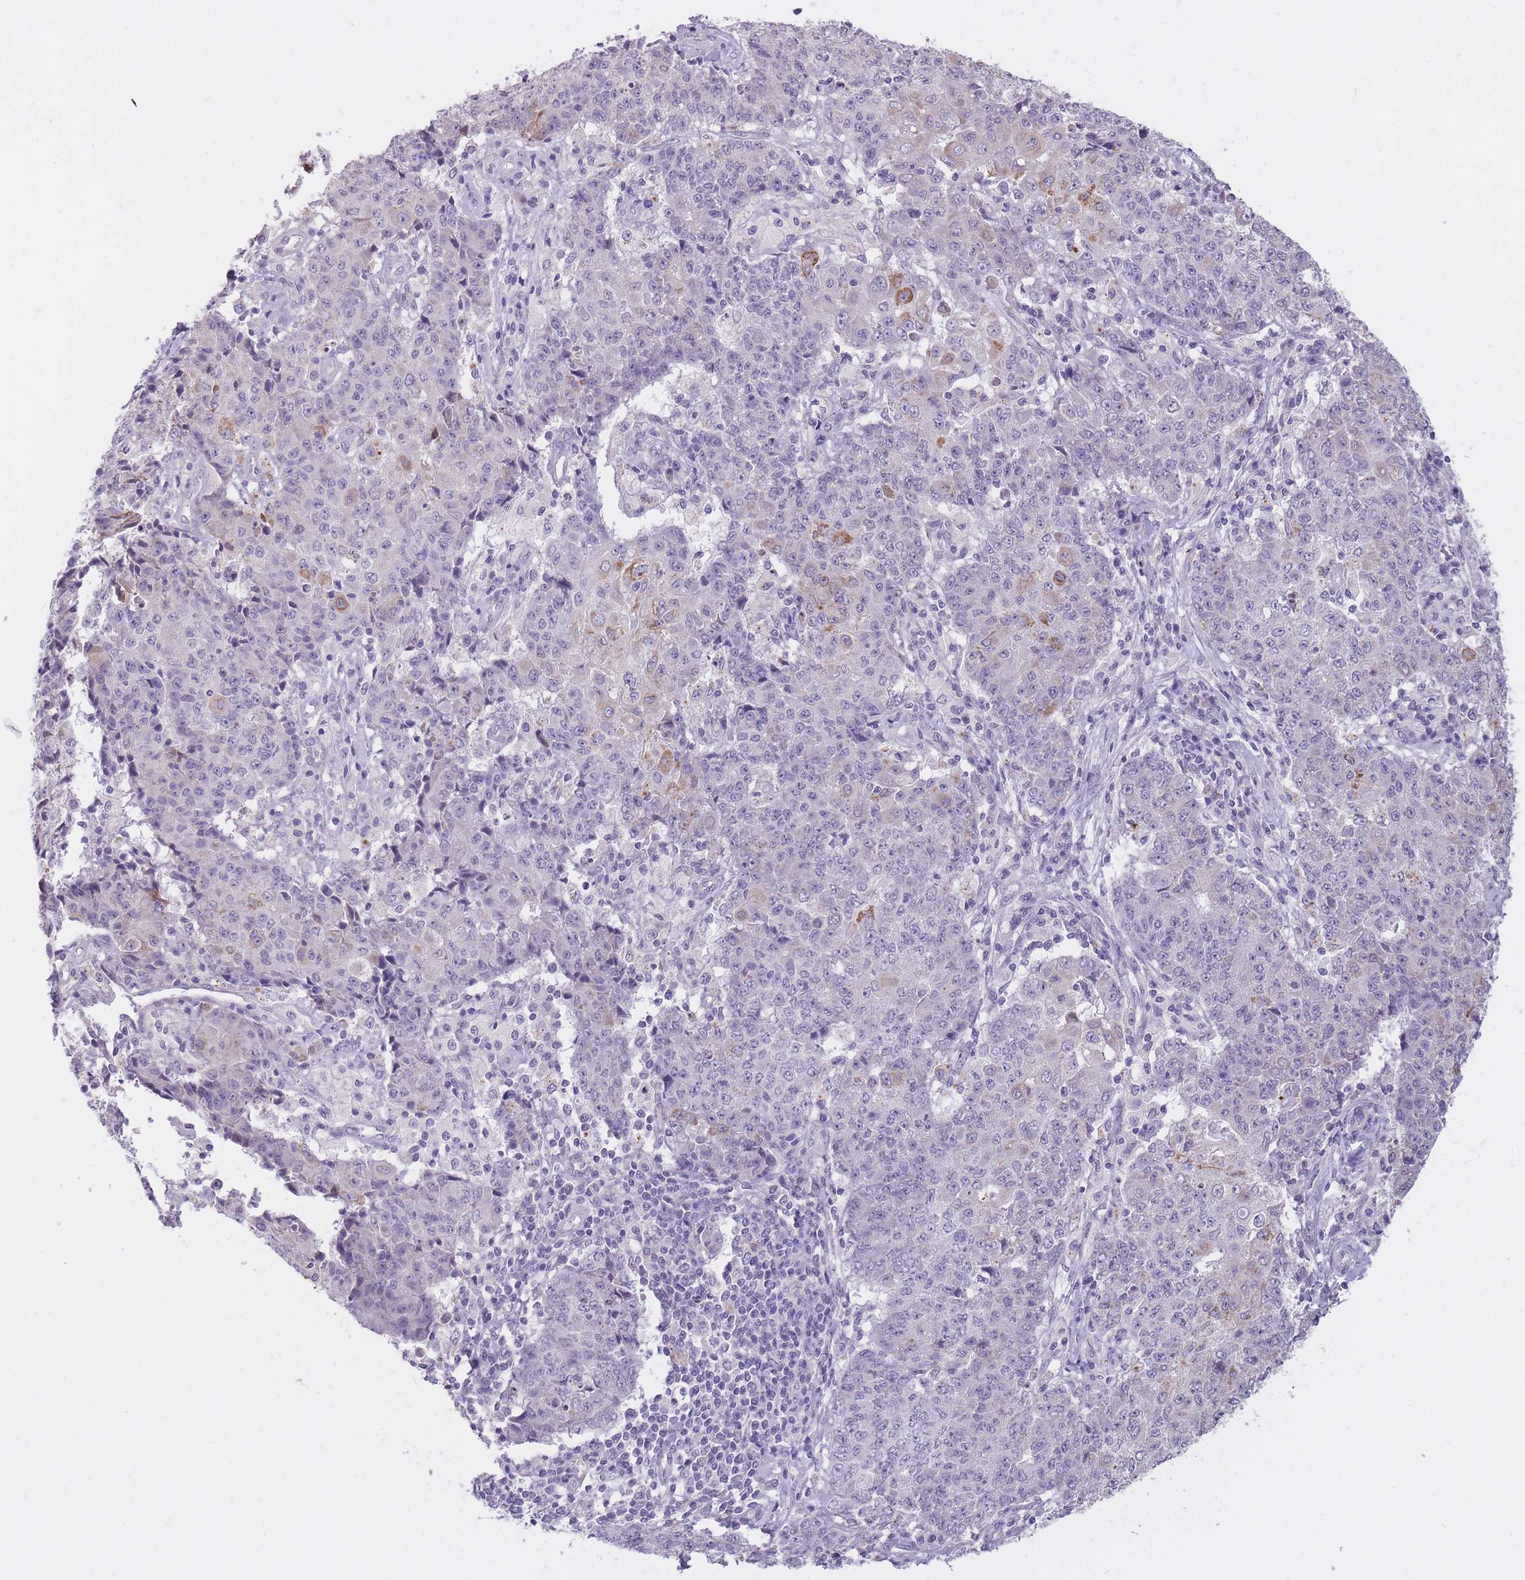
{"staining": {"intensity": "moderate", "quantity": "<25%", "location": "cytoplasmic/membranous"}, "tissue": "ovarian cancer", "cell_type": "Tumor cells", "image_type": "cancer", "snomed": [{"axis": "morphology", "description": "Carcinoma, endometroid"}, {"axis": "topography", "description": "Ovary"}], "caption": "Immunohistochemical staining of ovarian cancer demonstrates low levels of moderate cytoplasmic/membranous staining in about <25% of tumor cells. (Brightfield microscopy of DAB IHC at high magnification).", "gene": "RNF170", "patient": {"sex": "female", "age": 42}}